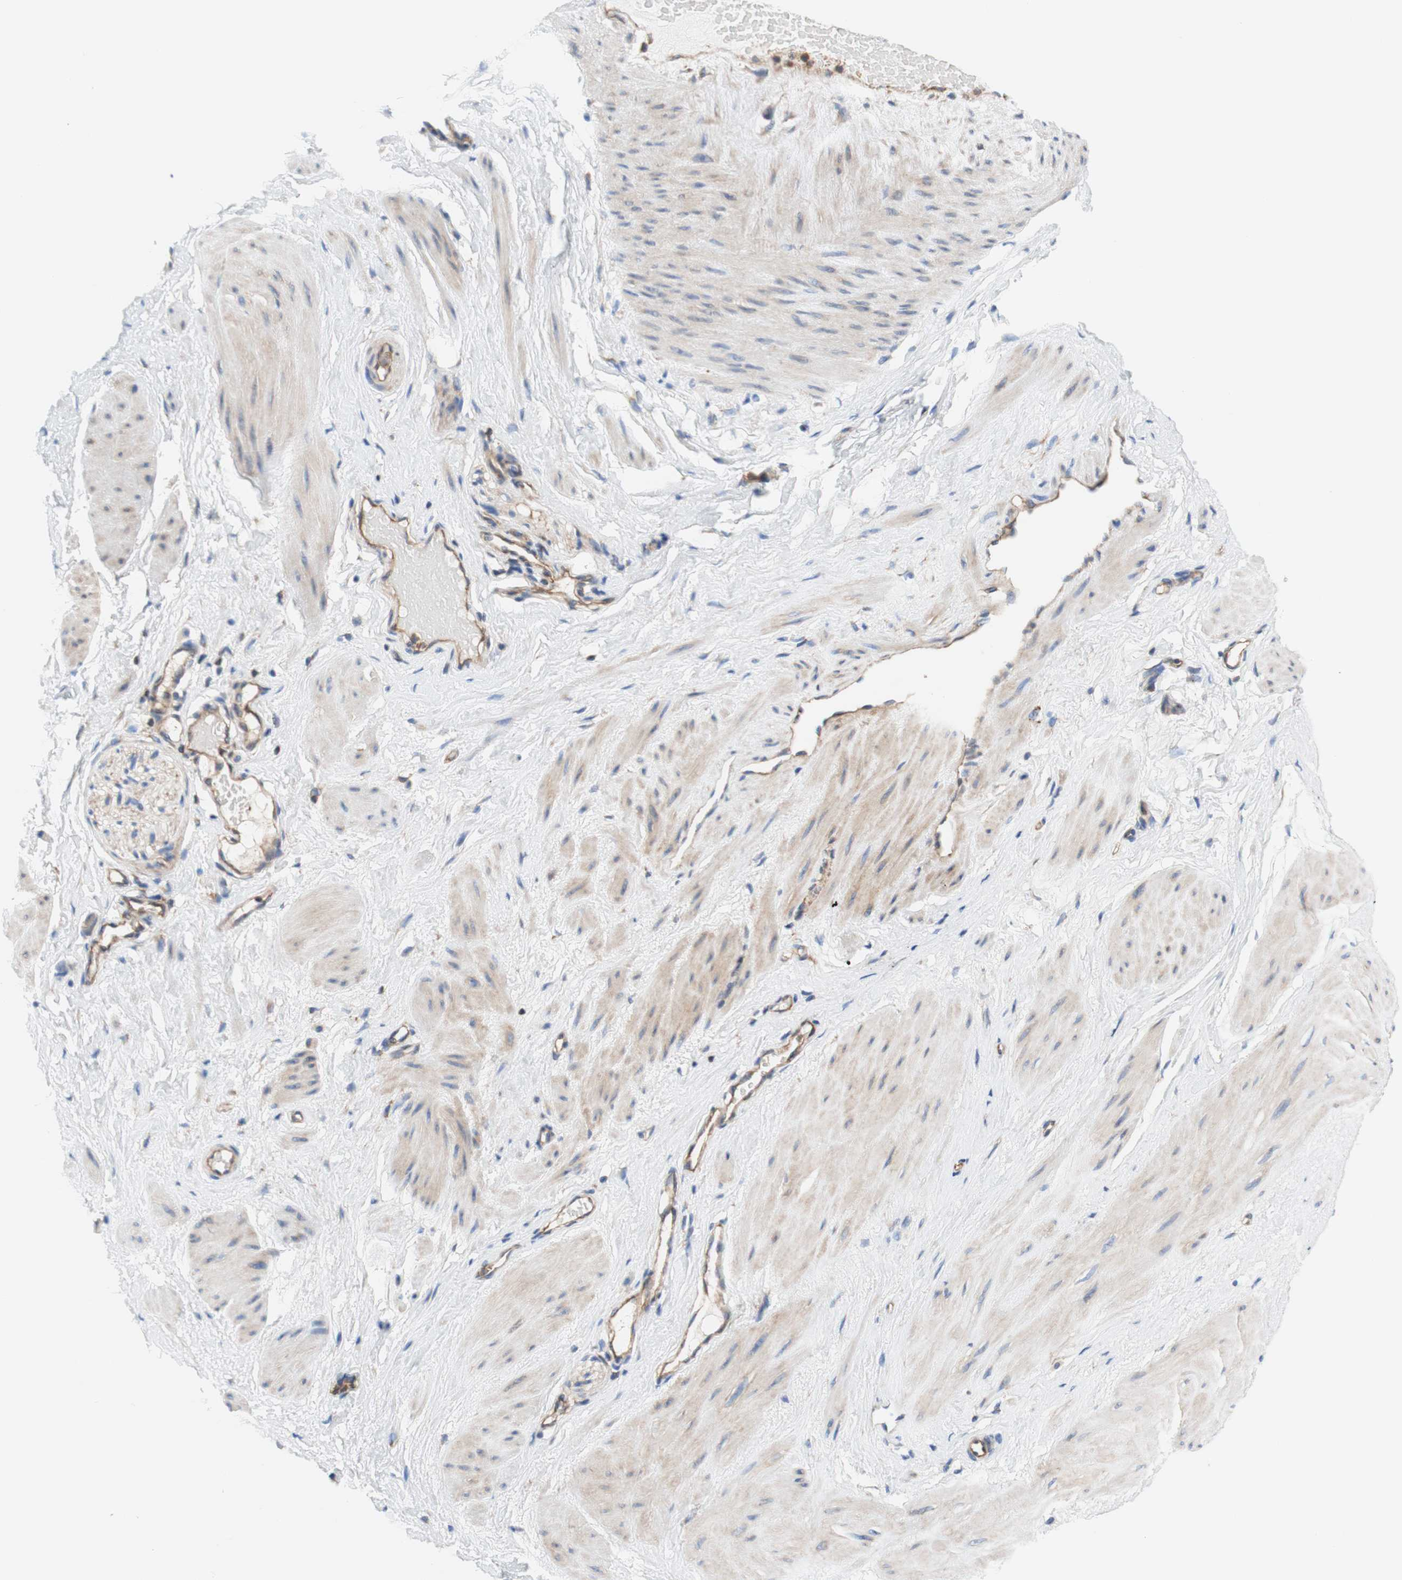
{"staining": {"intensity": "weak", "quantity": ">75%", "location": "cytoplasmic/membranous"}, "tissue": "adipose tissue", "cell_type": "Adipocytes", "image_type": "normal", "snomed": [{"axis": "morphology", "description": "Normal tissue, NOS"}, {"axis": "topography", "description": "Soft tissue"}, {"axis": "topography", "description": "Vascular tissue"}], "caption": "Human adipose tissue stained with a brown dye shows weak cytoplasmic/membranous positive staining in about >75% of adipocytes.", "gene": "STOM", "patient": {"sex": "female", "age": 35}}